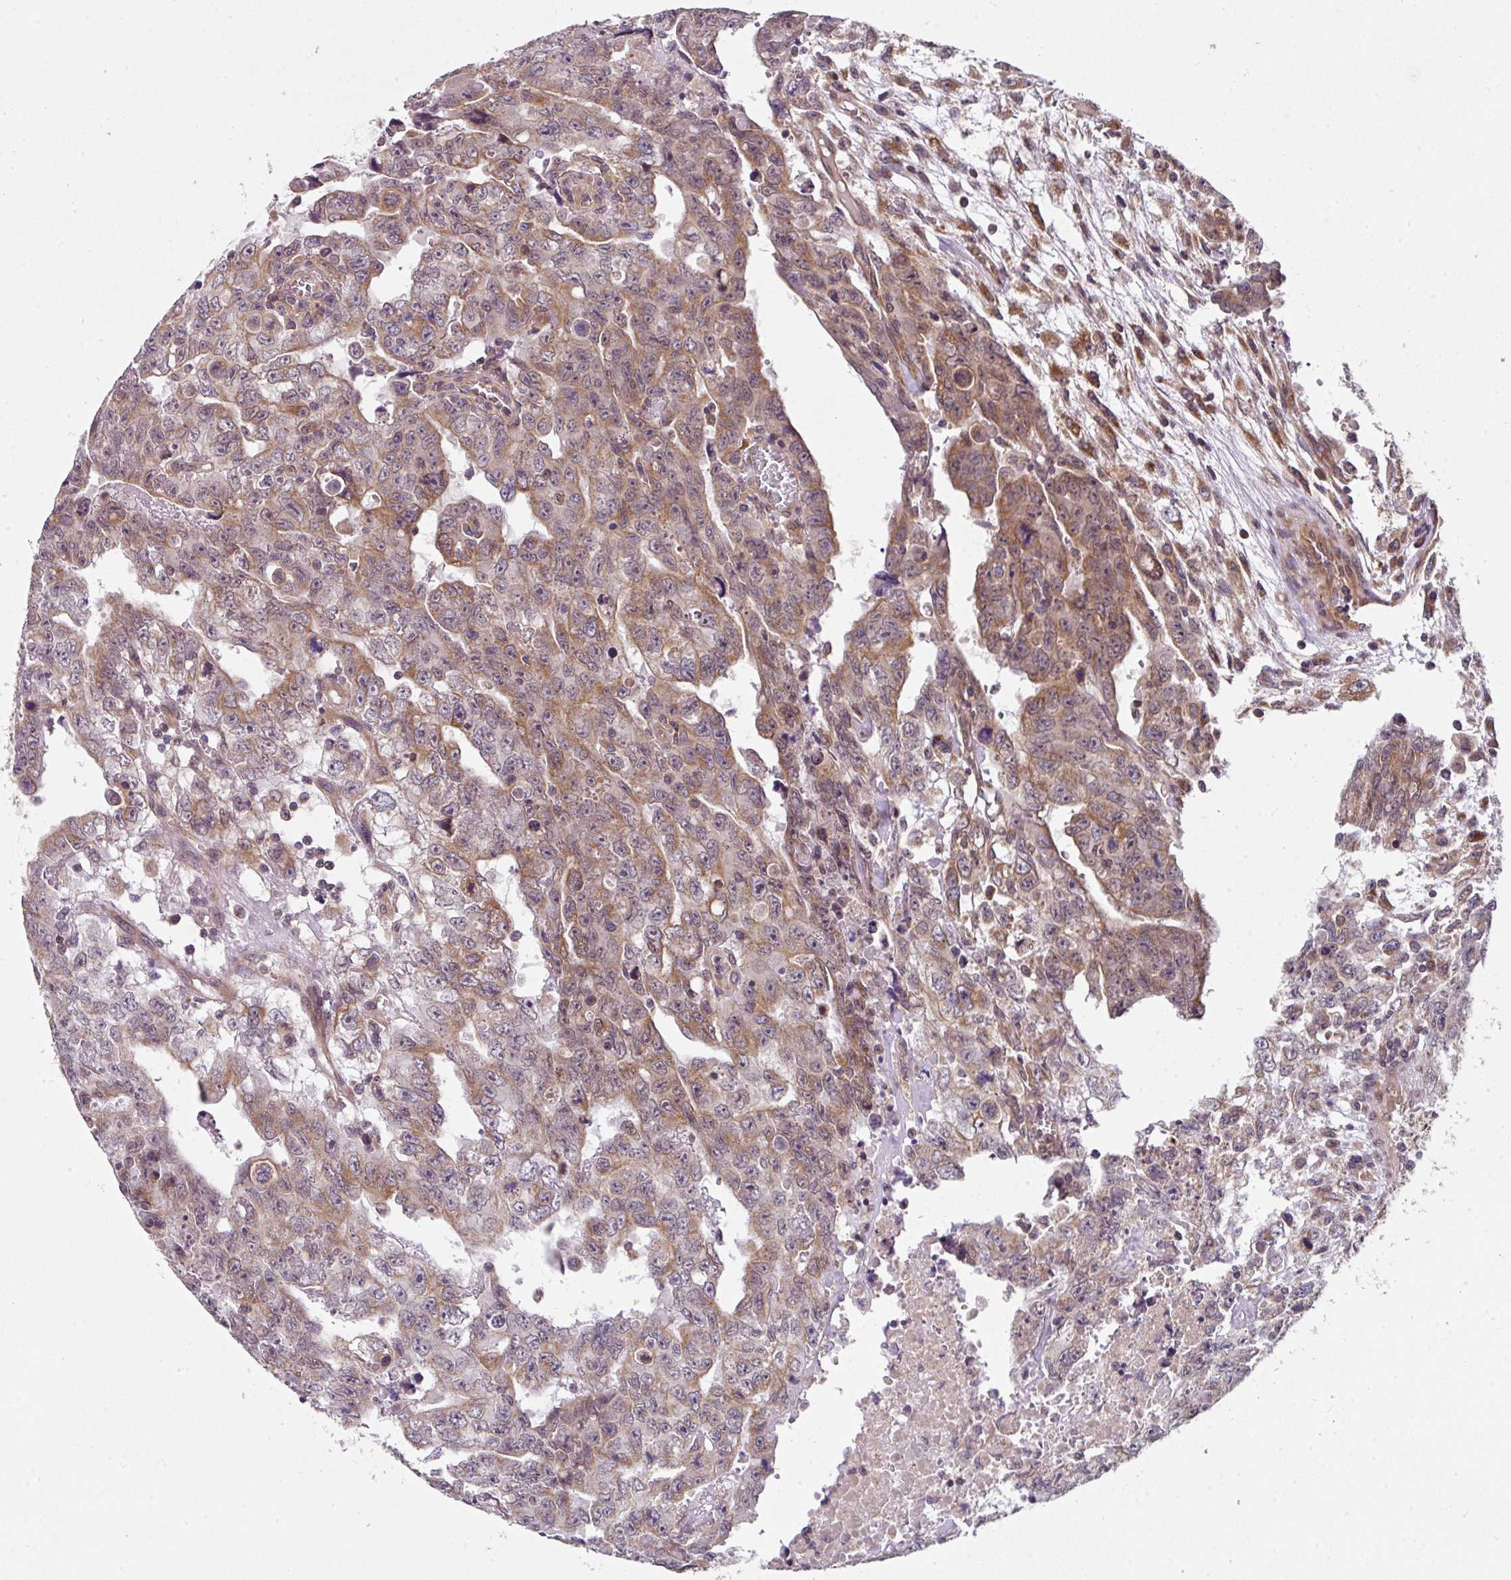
{"staining": {"intensity": "moderate", "quantity": ">75%", "location": "cytoplasmic/membranous,nuclear"}, "tissue": "testis cancer", "cell_type": "Tumor cells", "image_type": "cancer", "snomed": [{"axis": "morphology", "description": "Carcinoma, Embryonal, NOS"}, {"axis": "topography", "description": "Testis"}], "caption": "Embryonal carcinoma (testis) was stained to show a protein in brown. There is medium levels of moderate cytoplasmic/membranous and nuclear positivity in about >75% of tumor cells.", "gene": "CAMLG", "patient": {"sex": "male", "age": 24}}